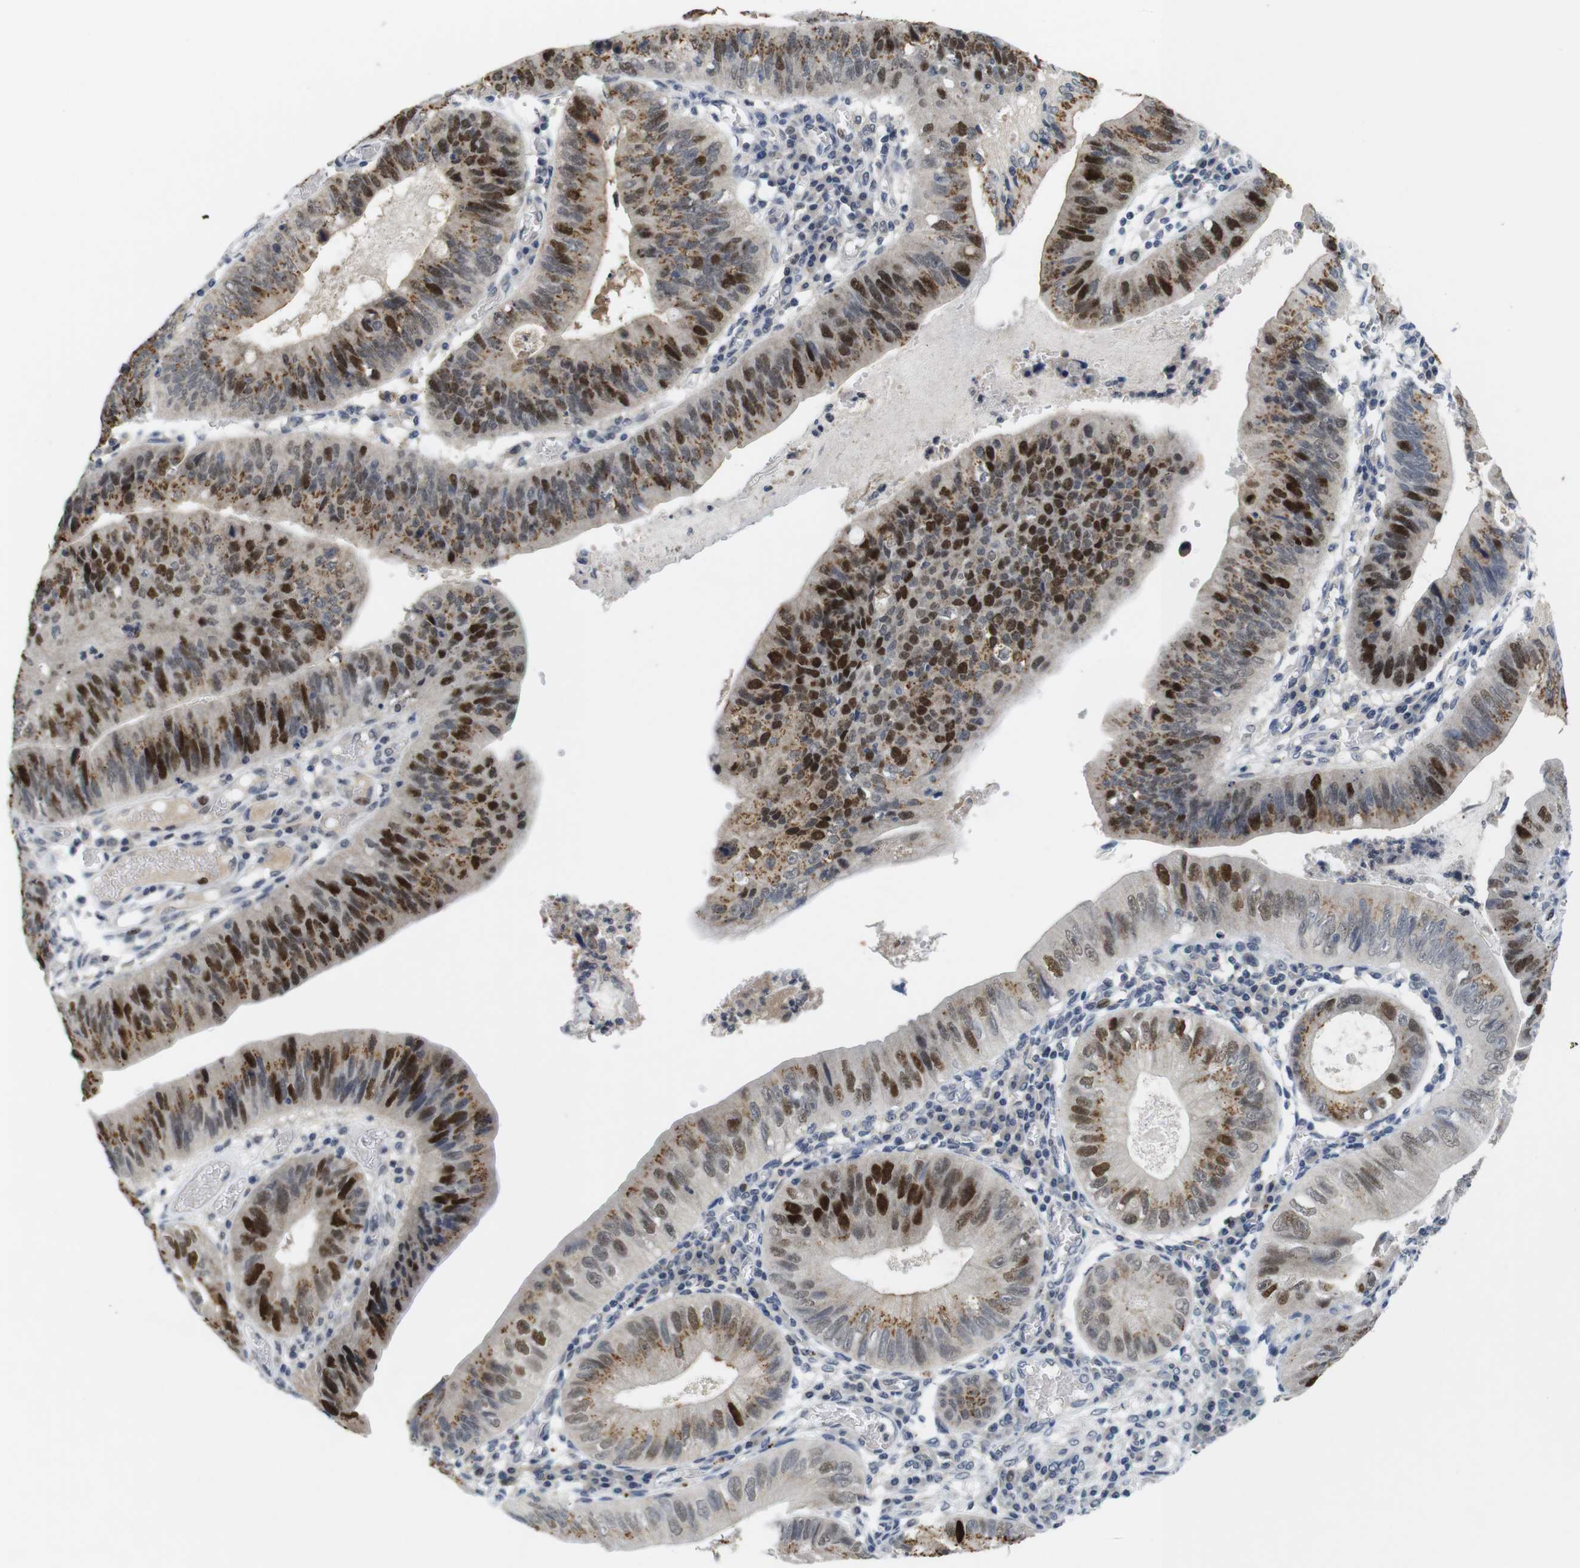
{"staining": {"intensity": "strong", "quantity": ">75%", "location": "cytoplasmic/membranous,nuclear"}, "tissue": "stomach cancer", "cell_type": "Tumor cells", "image_type": "cancer", "snomed": [{"axis": "morphology", "description": "Adenocarcinoma, NOS"}, {"axis": "topography", "description": "Stomach"}], "caption": "A photomicrograph of human adenocarcinoma (stomach) stained for a protein exhibits strong cytoplasmic/membranous and nuclear brown staining in tumor cells.", "gene": "SKP2", "patient": {"sex": "male", "age": 59}}